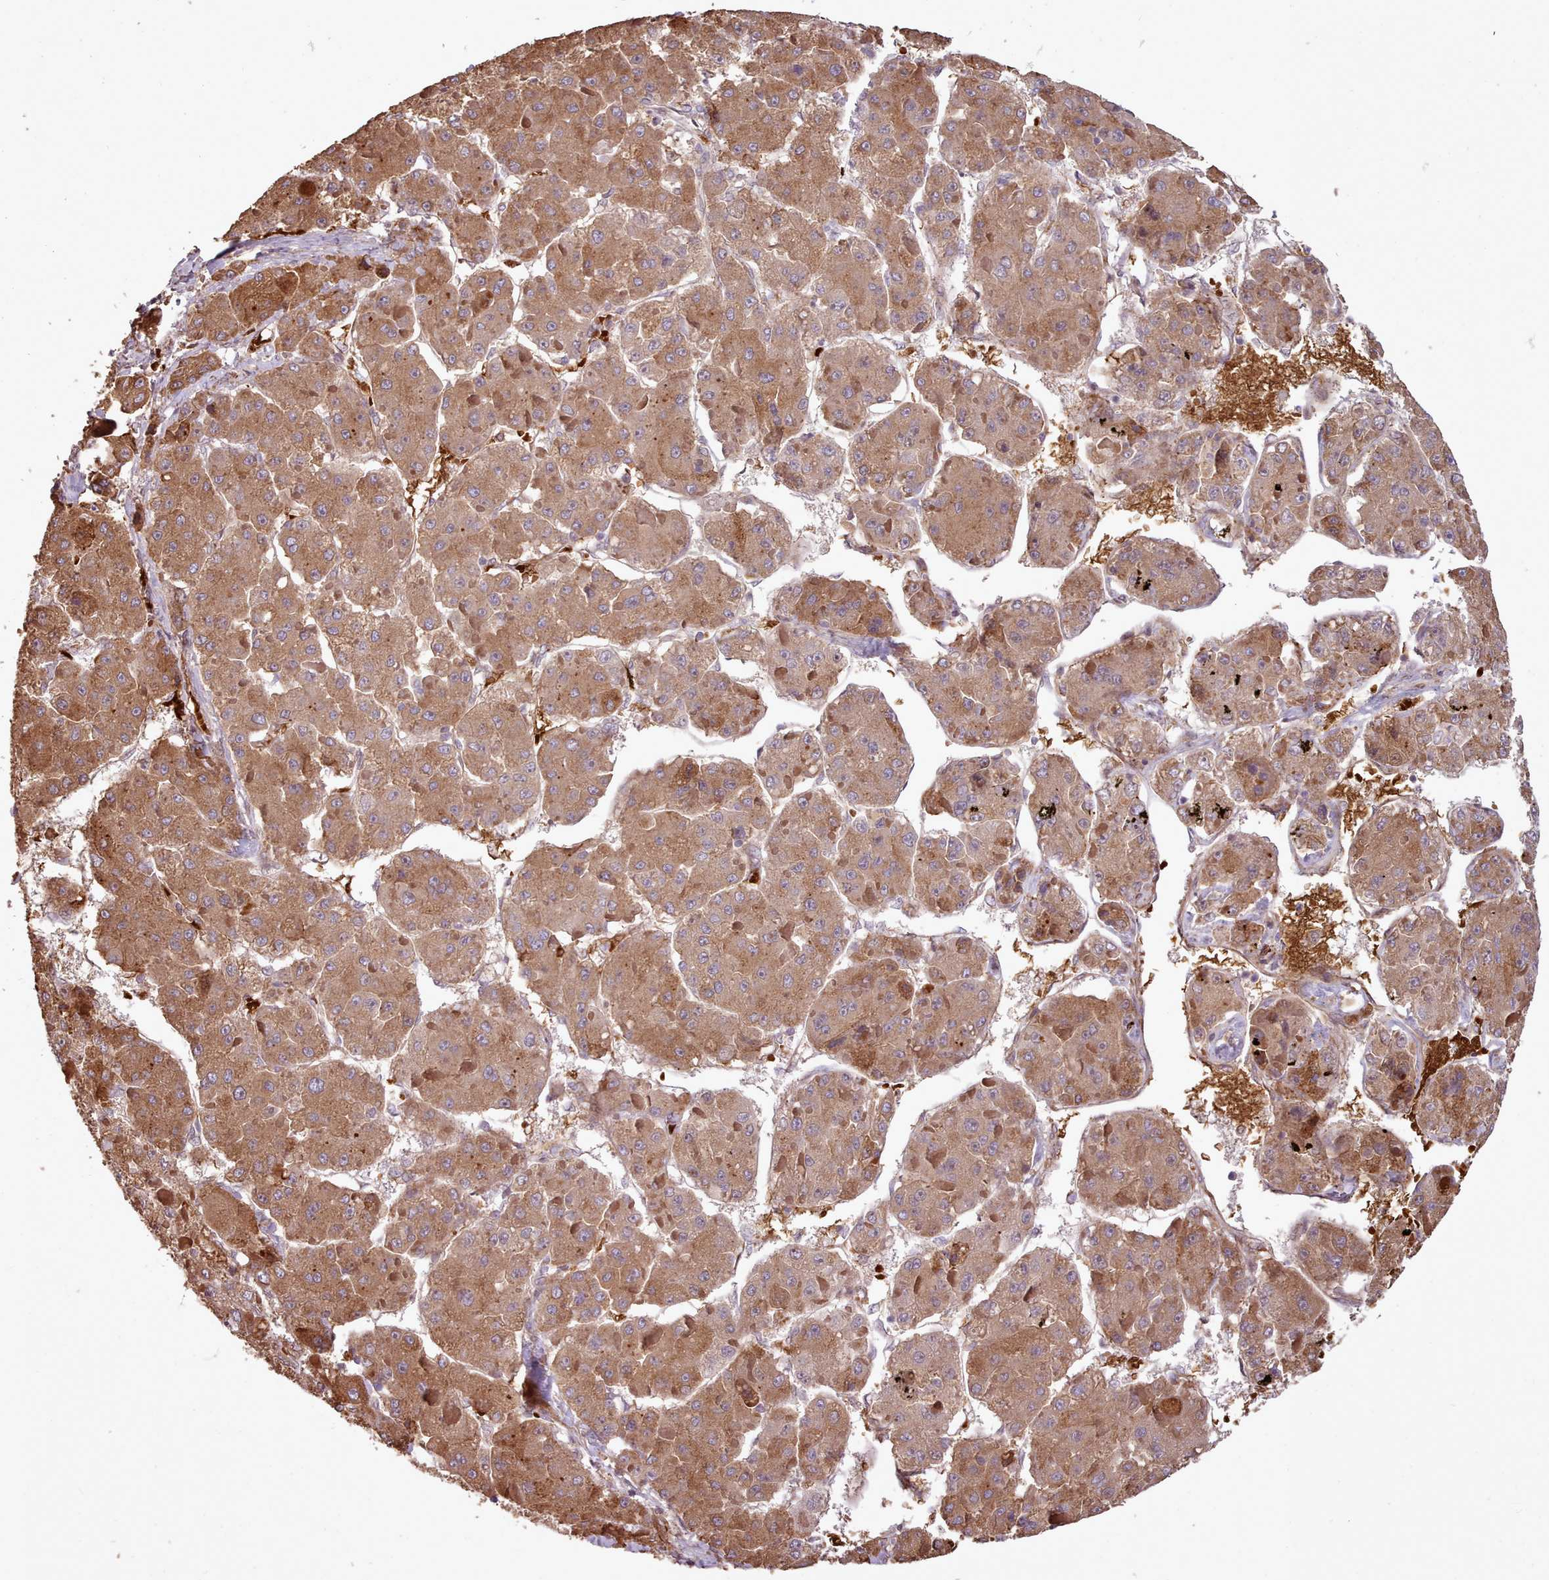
{"staining": {"intensity": "moderate", "quantity": ">75%", "location": "cytoplasmic/membranous"}, "tissue": "liver cancer", "cell_type": "Tumor cells", "image_type": "cancer", "snomed": [{"axis": "morphology", "description": "Carcinoma, Hepatocellular, NOS"}, {"axis": "topography", "description": "Liver"}], "caption": "Liver cancer stained with DAB (3,3'-diaminobenzidine) IHC exhibits medium levels of moderate cytoplasmic/membranous expression in approximately >75% of tumor cells.", "gene": "CABP1", "patient": {"sex": "female", "age": 73}}